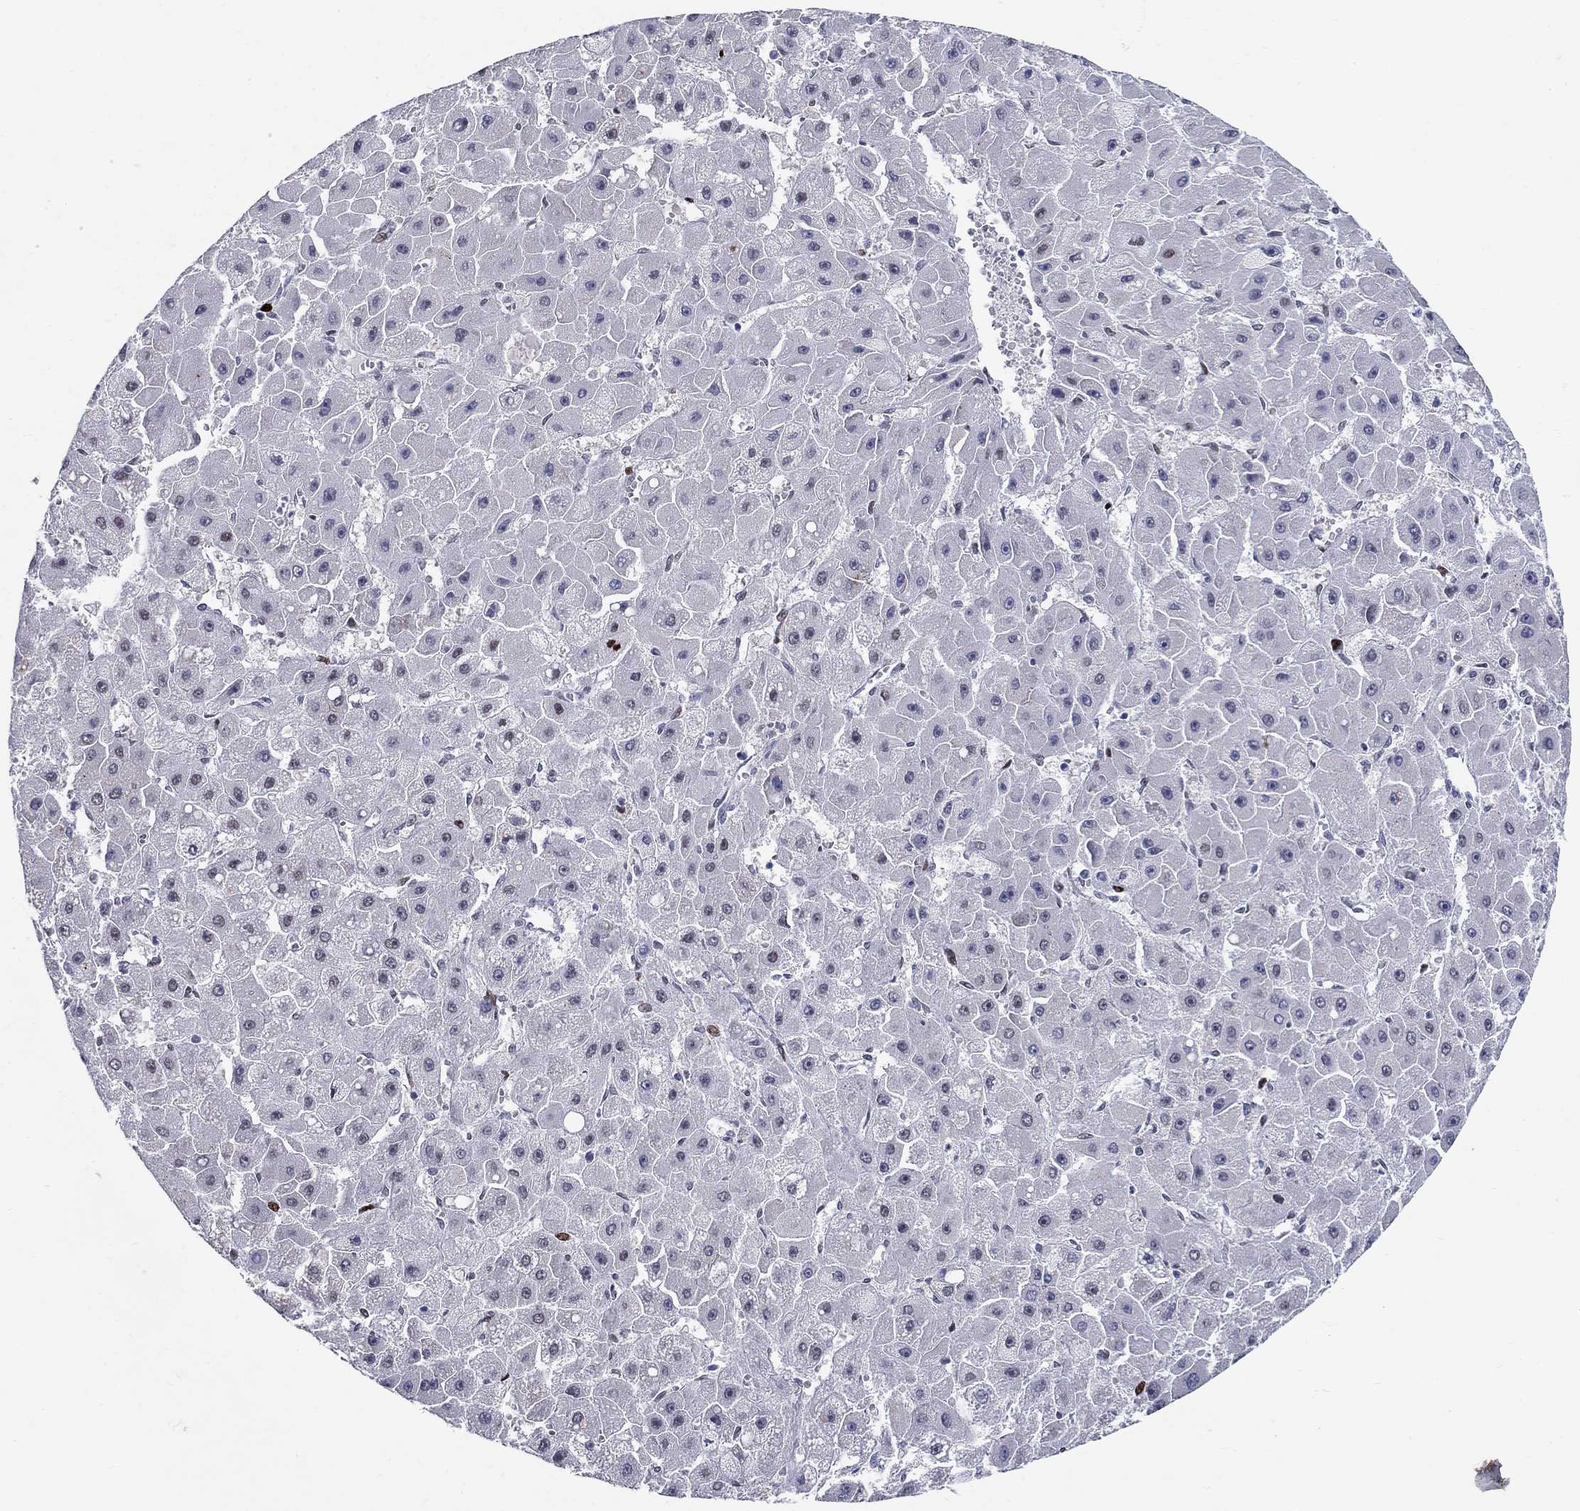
{"staining": {"intensity": "negative", "quantity": "none", "location": "none"}, "tissue": "liver cancer", "cell_type": "Tumor cells", "image_type": "cancer", "snomed": [{"axis": "morphology", "description": "Carcinoma, Hepatocellular, NOS"}, {"axis": "topography", "description": "Liver"}], "caption": "Tumor cells show no significant staining in liver cancer (hepatocellular carcinoma).", "gene": "RAPGEF5", "patient": {"sex": "female", "age": 25}}